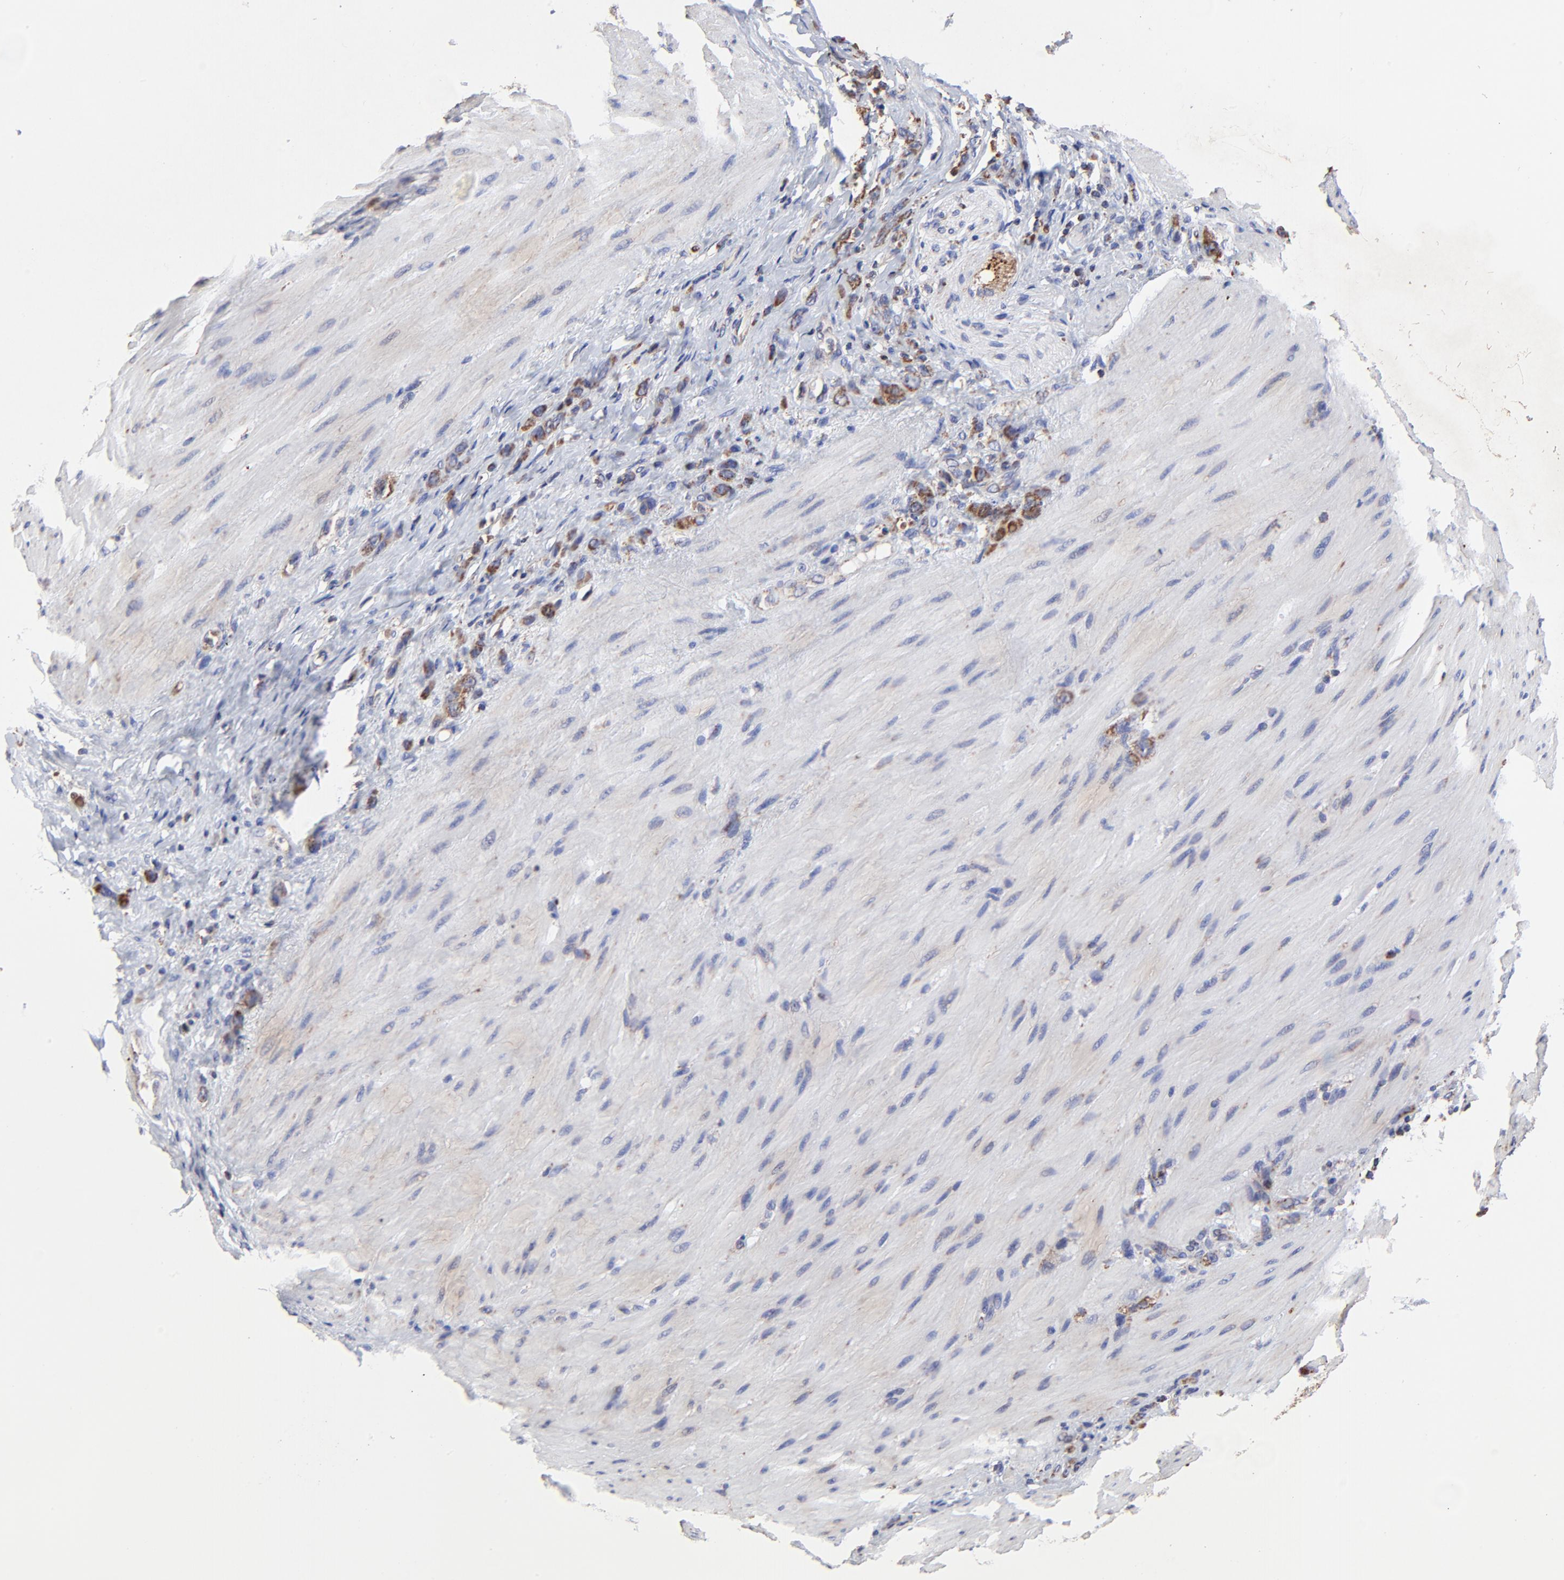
{"staining": {"intensity": "strong", "quantity": ">75%", "location": "cytoplasmic/membranous"}, "tissue": "stomach cancer", "cell_type": "Tumor cells", "image_type": "cancer", "snomed": [{"axis": "morphology", "description": "Normal tissue, NOS"}, {"axis": "morphology", "description": "Adenocarcinoma, NOS"}, {"axis": "topography", "description": "Stomach"}], "caption": "There is high levels of strong cytoplasmic/membranous positivity in tumor cells of stomach cancer (adenocarcinoma), as demonstrated by immunohistochemical staining (brown color).", "gene": "SSBP1", "patient": {"sex": "male", "age": 82}}